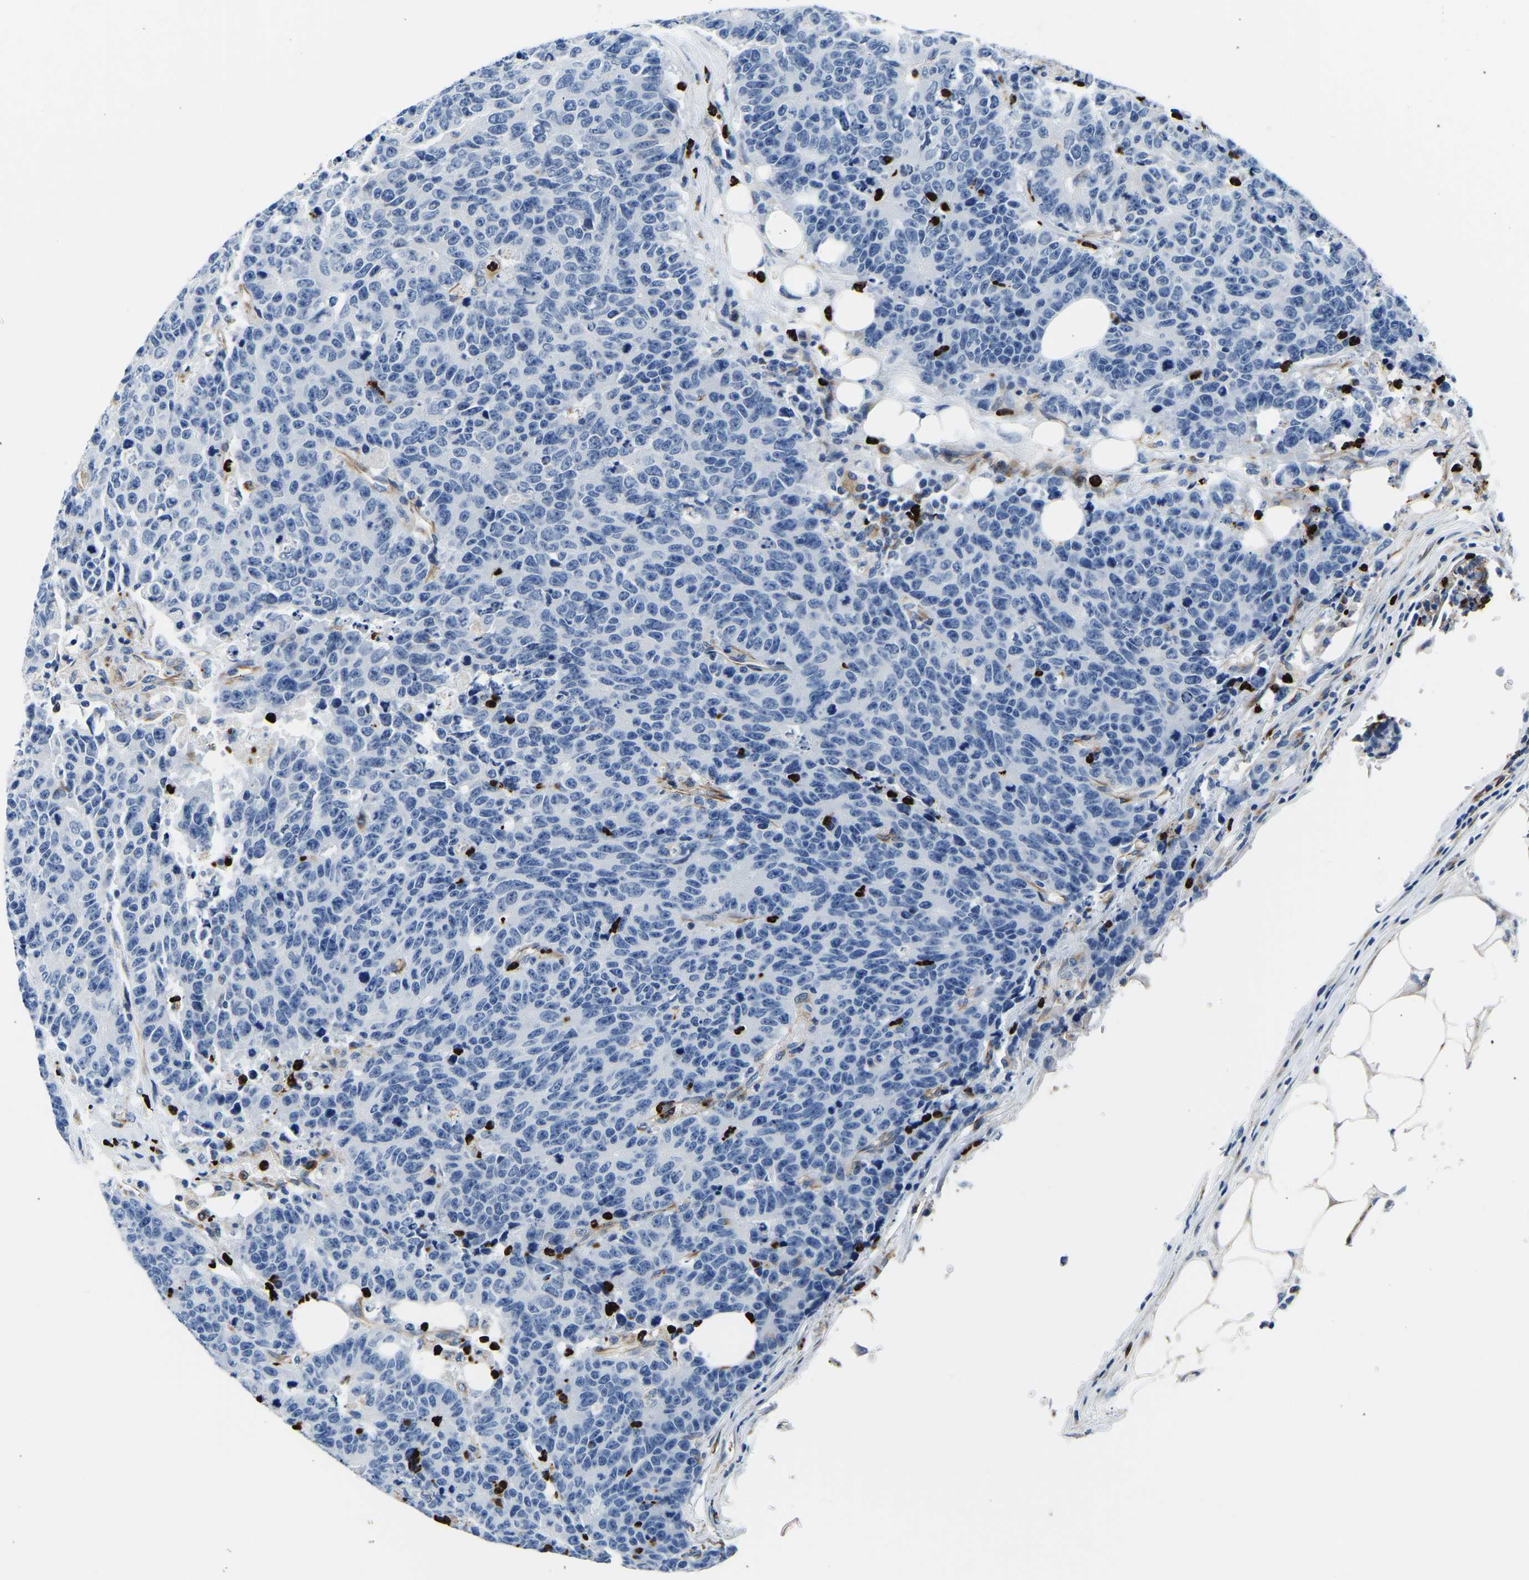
{"staining": {"intensity": "negative", "quantity": "none", "location": "none"}, "tissue": "colorectal cancer", "cell_type": "Tumor cells", "image_type": "cancer", "snomed": [{"axis": "morphology", "description": "Adenocarcinoma, NOS"}, {"axis": "topography", "description": "Colon"}], "caption": "Immunohistochemistry (IHC) of human colorectal cancer displays no staining in tumor cells.", "gene": "MS4A3", "patient": {"sex": "female", "age": 86}}